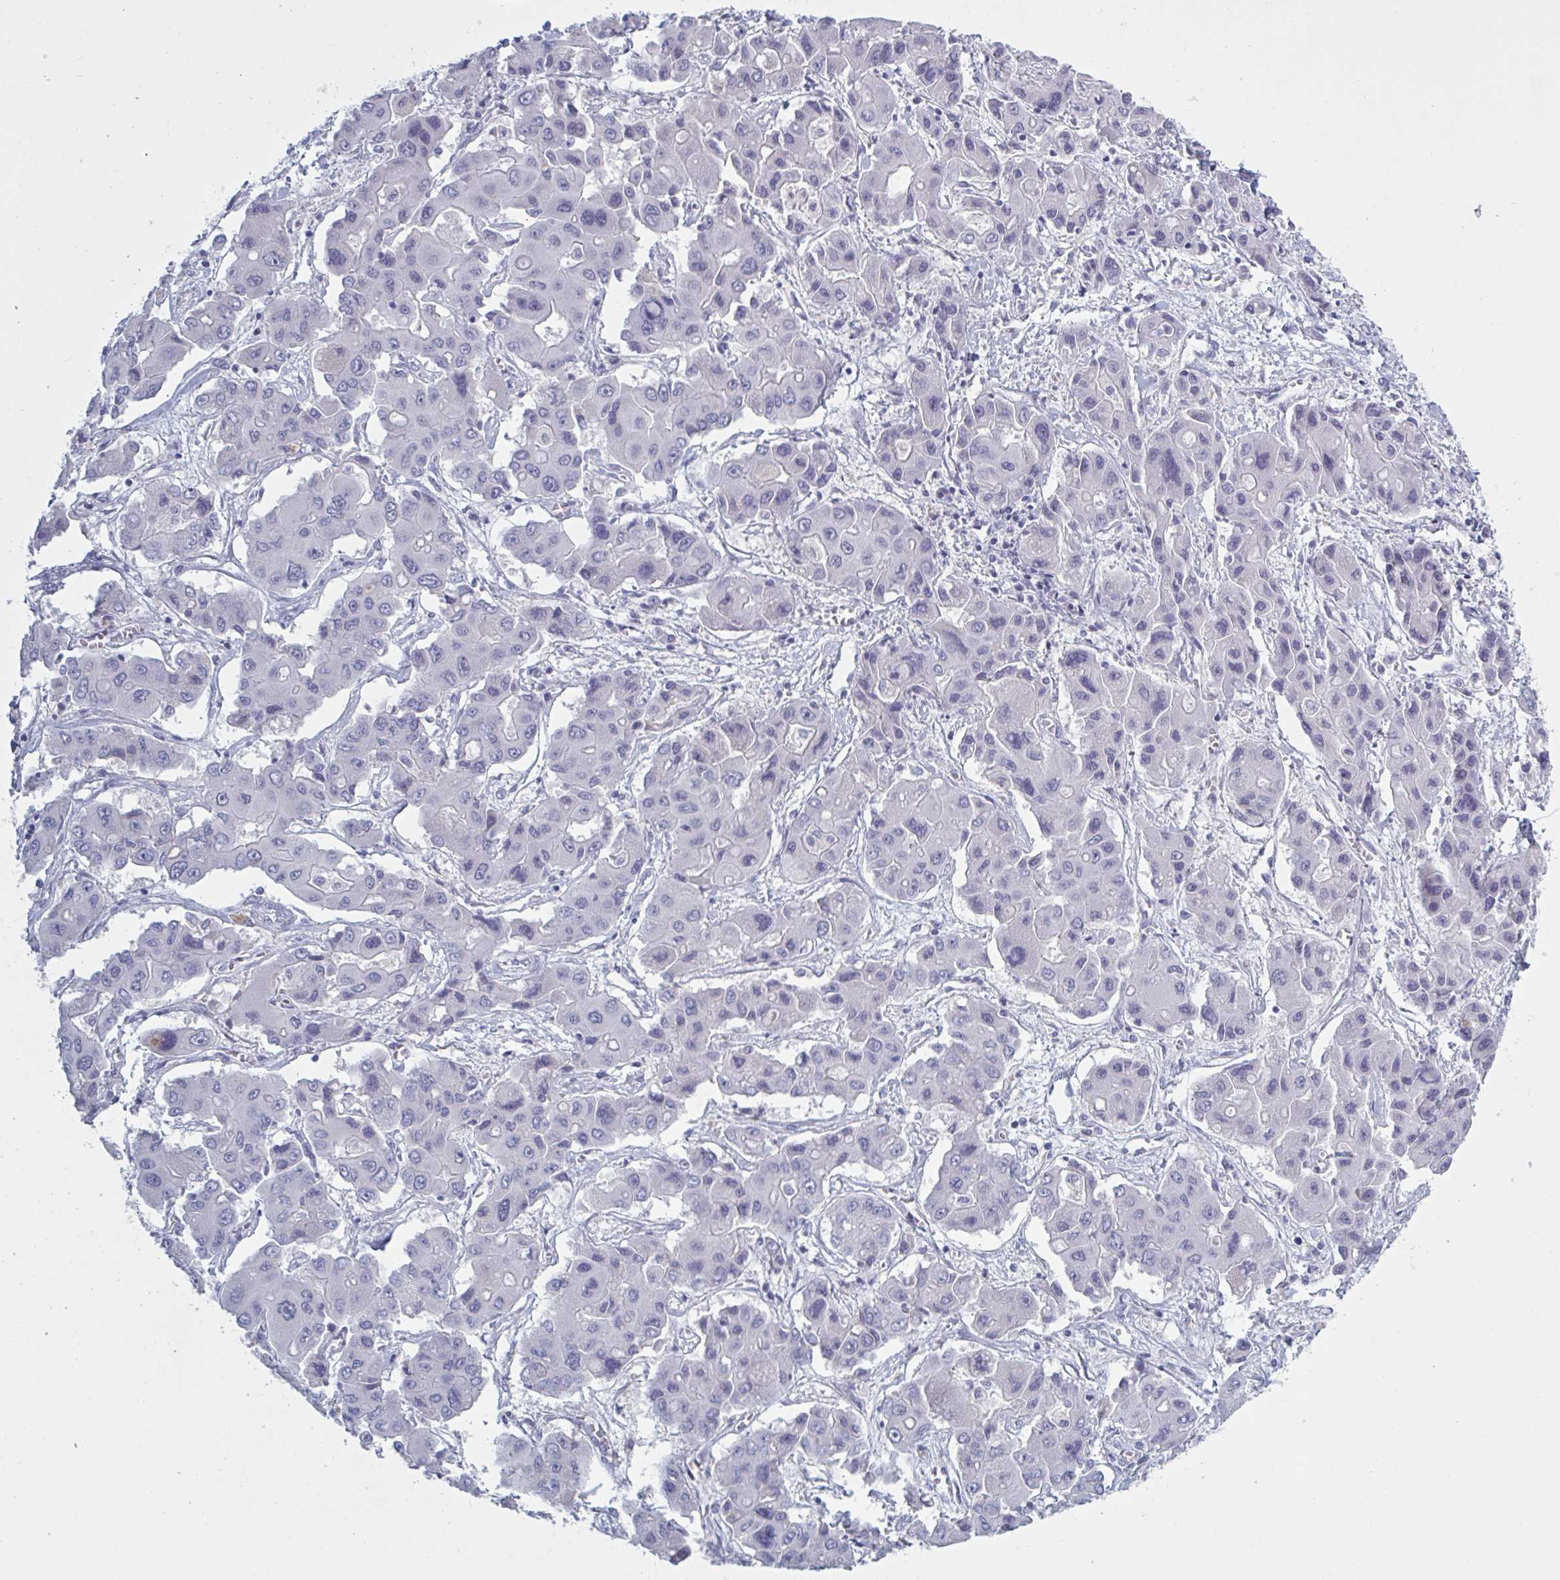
{"staining": {"intensity": "negative", "quantity": "none", "location": "none"}, "tissue": "liver cancer", "cell_type": "Tumor cells", "image_type": "cancer", "snomed": [{"axis": "morphology", "description": "Cholangiocarcinoma"}, {"axis": "topography", "description": "Liver"}], "caption": "A photomicrograph of liver cholangiocarcinoma stained for a protein reveals no brown staining in tumor cells. (DAB (3,3'-diaminobenzidine) IHC, high magnification).", "gene": "NDUFC2", "patient": {"sex": "male", "age": 67}}